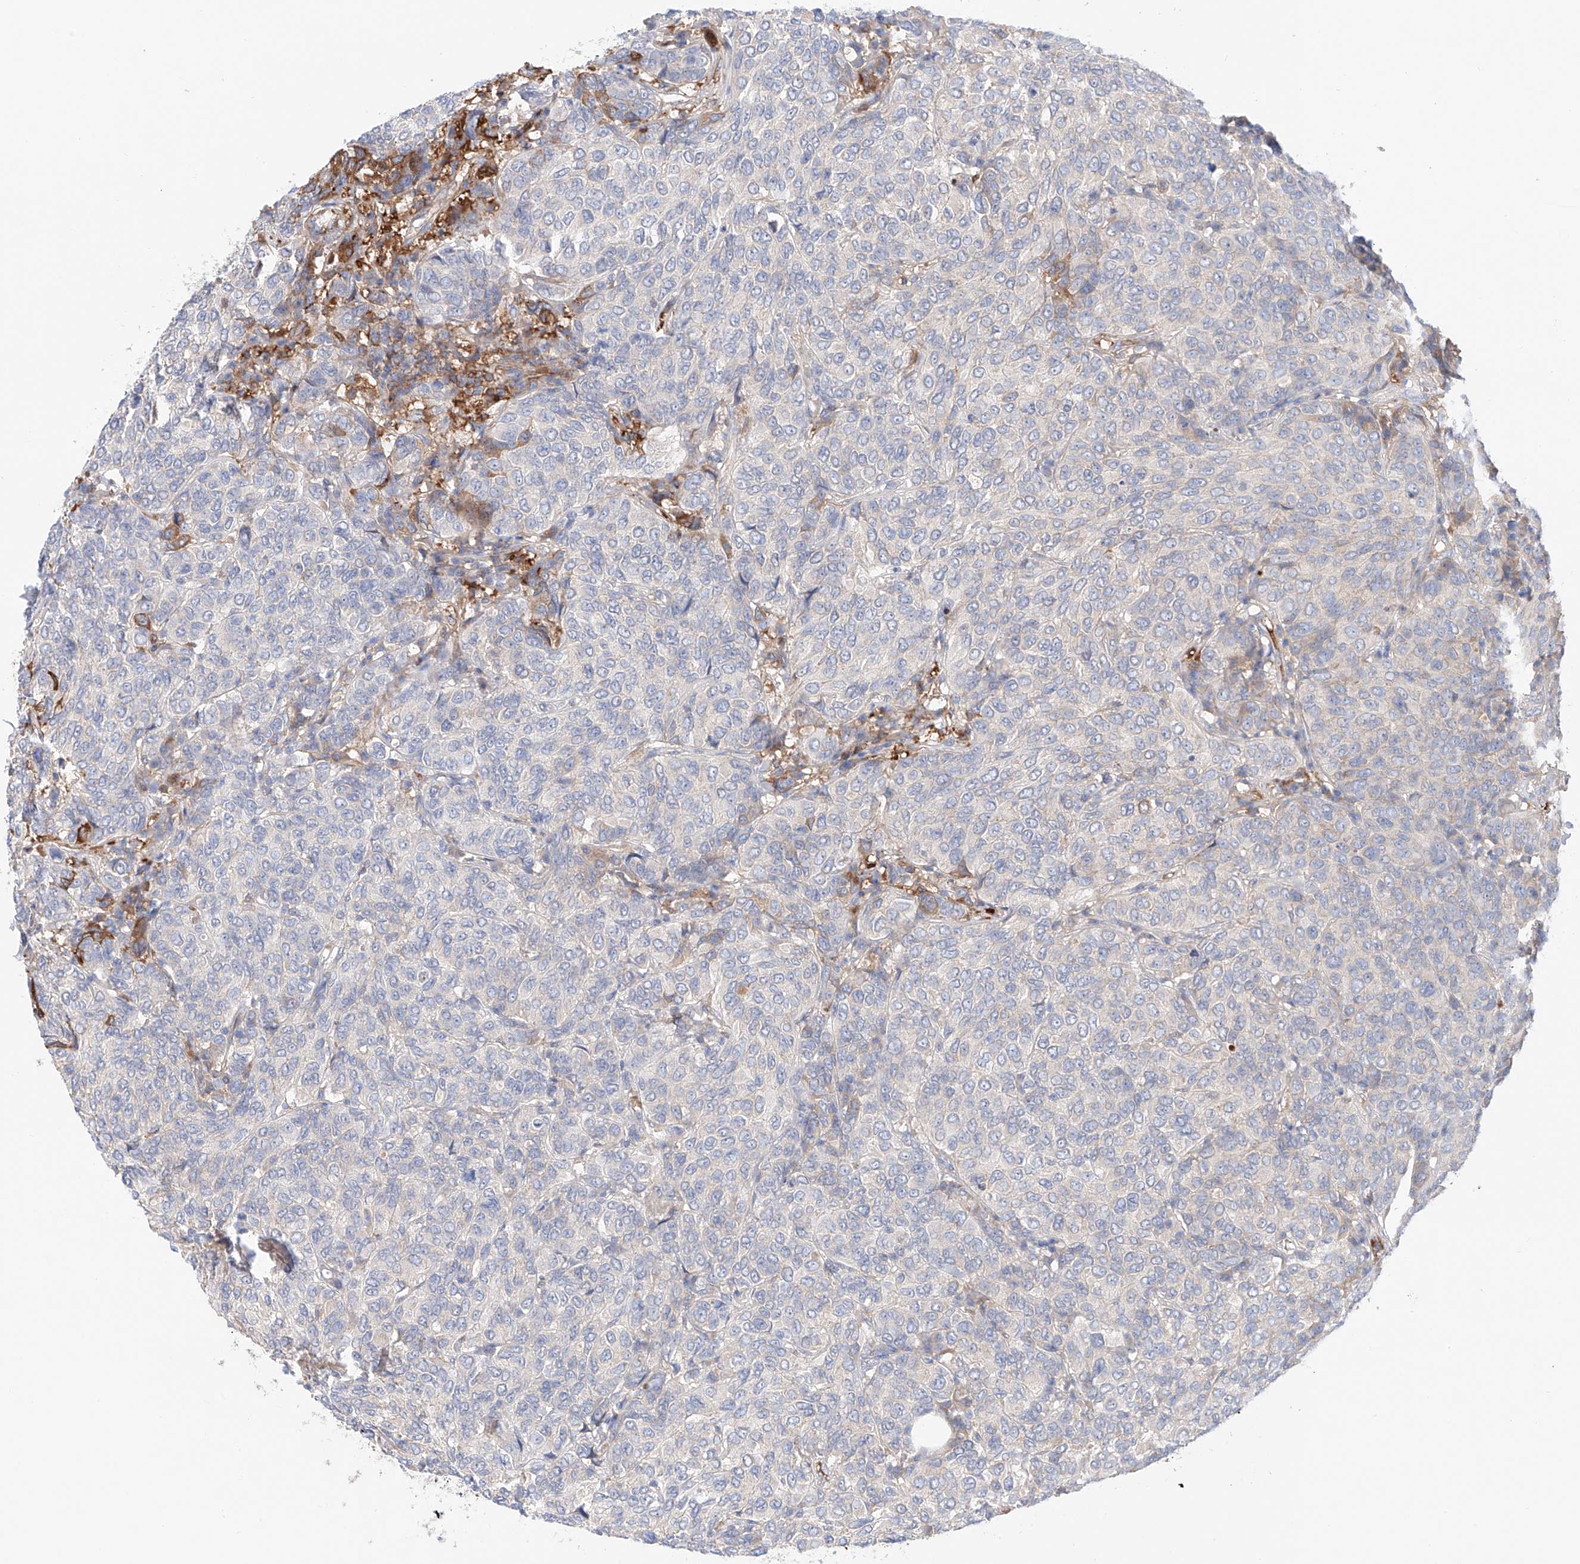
{"staining": {"intensity": "negative", "quantity": "none", "location": "none"}, "tissue": "breast cancer", "cell_type": "Tumor cells", "image_type": "cancer", "snomed": [{"axis": "morphology", "description": "Duct carcinoma"}, {"axis": "topography", "description": "Breast"}], "caption": "Tumor cells are negative for protein expression in human breast invasive ductal carcinoma. (Immunohistochemistry, brightfield microscopy, high magnification).", "gene": "PGGT1B", "patient": {"sex": "female", "age": 55}}